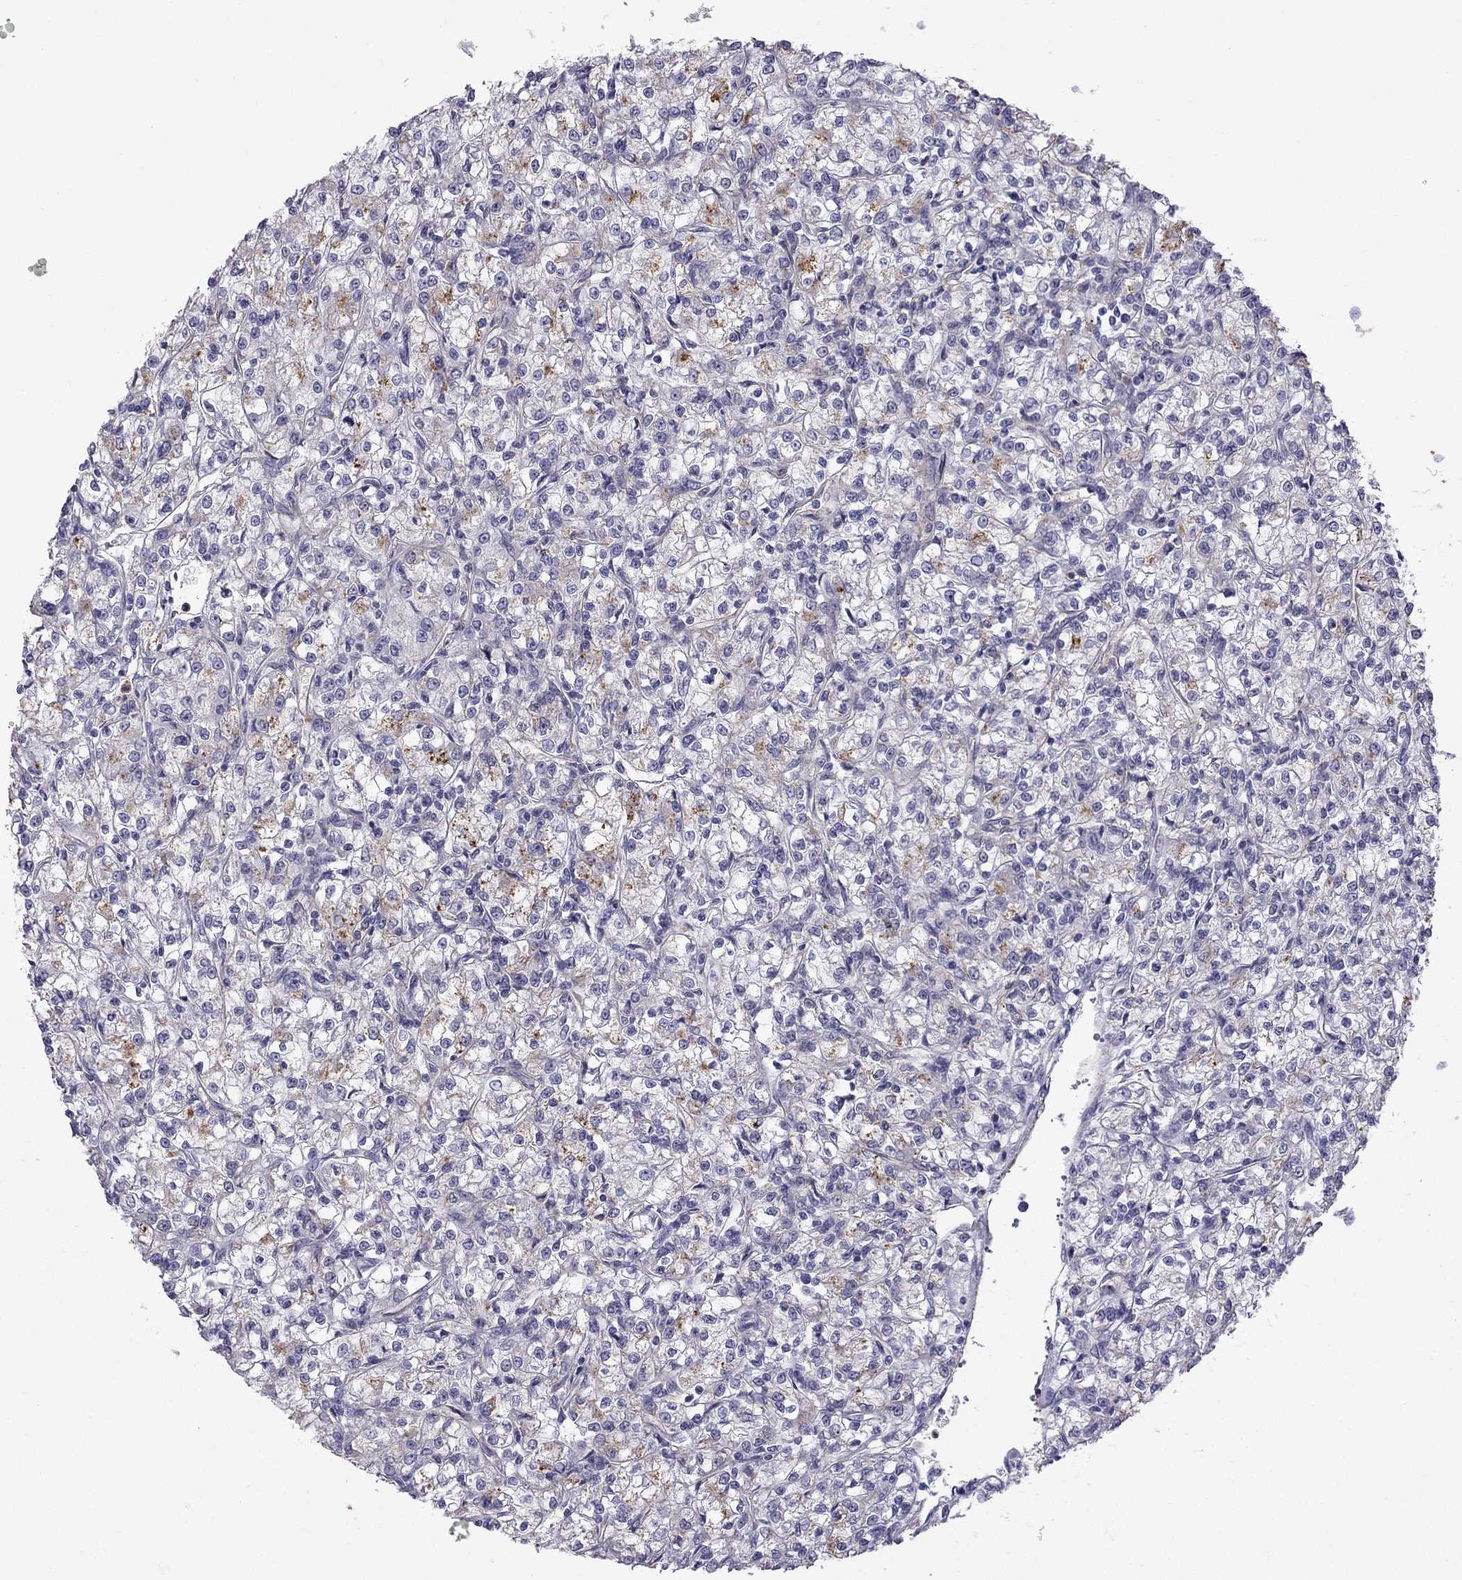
{"staining": {"intensity": "negative", "quantity": "none", "location": "none"}, "tissue": "renal cancer", "cell_type": "Tumor cells", "image_type": "cancer", "snomed": [{"axis": "morphology", "description": "Adenocarcinoma, NOS"}, {"axis": "topography", "description": "Kidney"}], "caption": "IHC micrograph of neoplastic tissue: human renal cancer (adenocarcinoma) stained with DAB exhibits no significant protein staining in tumor cells. (Brightfield microscopy of DAB immunohistochemistry at high magnification).", "gene": "STOML3", "patient": {"sex": "female", "age": 59}}